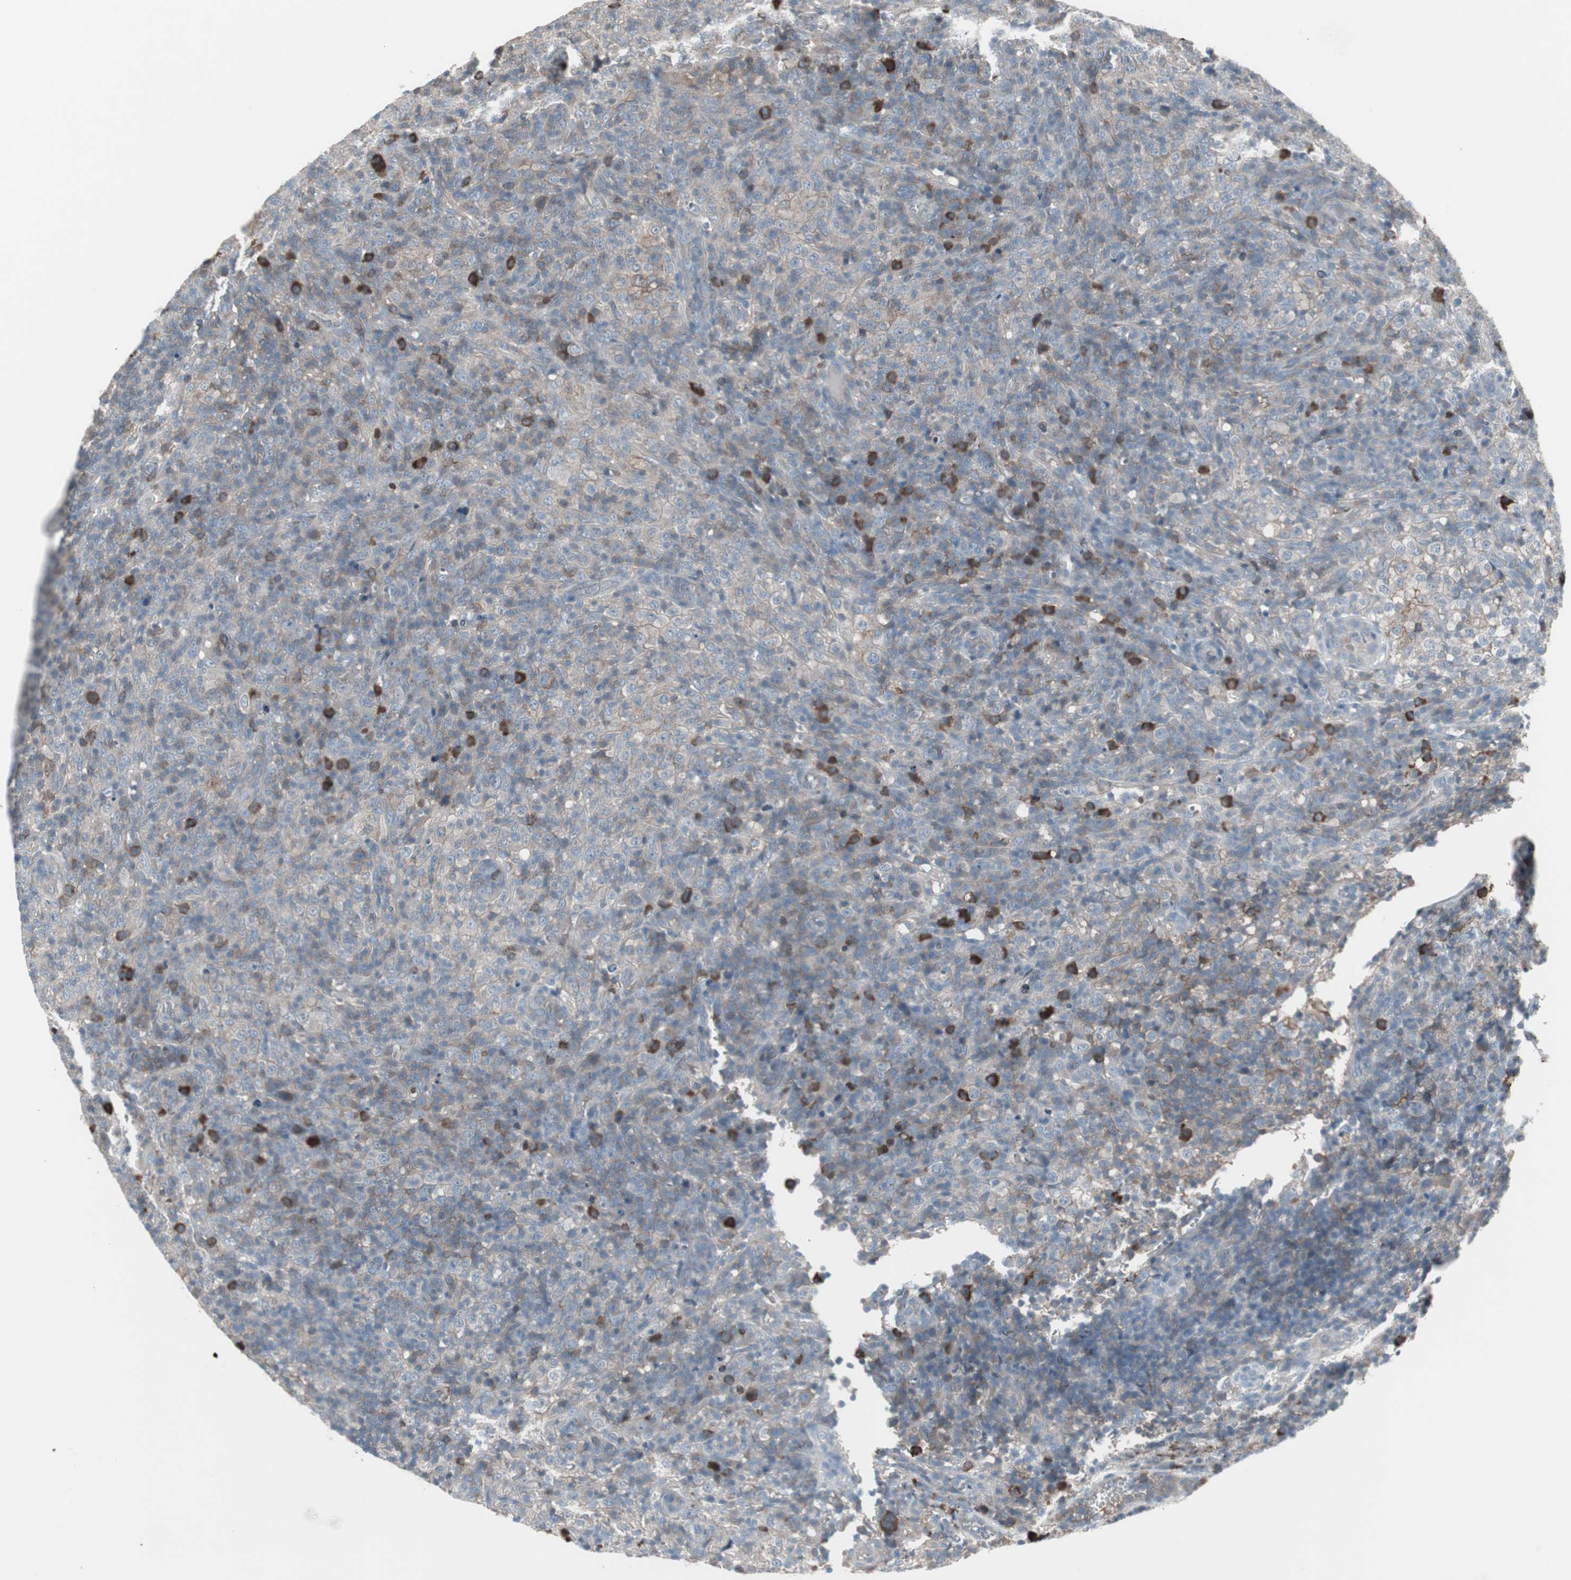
{"staining": {"intensity": "weak", "quantity": "<25%", "location": "cytoplasmic/membranous"}, "tissue": "lymphoma", "cell_type": "Tumor cells", "image_type": "cancer", "snomed": [{"axis": "morphology", "description": "Malignant lymphoma, non-Hodgkin's type, High grade"}, {"axis": "topography", "description": "Lymph node"}], "caption": "Micrograph shows no protein expression in tumor cells of malignant lymphoma, non-Hodgkin's type (high-grade) tissue.", "gene": "ZSCAN32", "patient": {"sex": "female", "age": 76}}